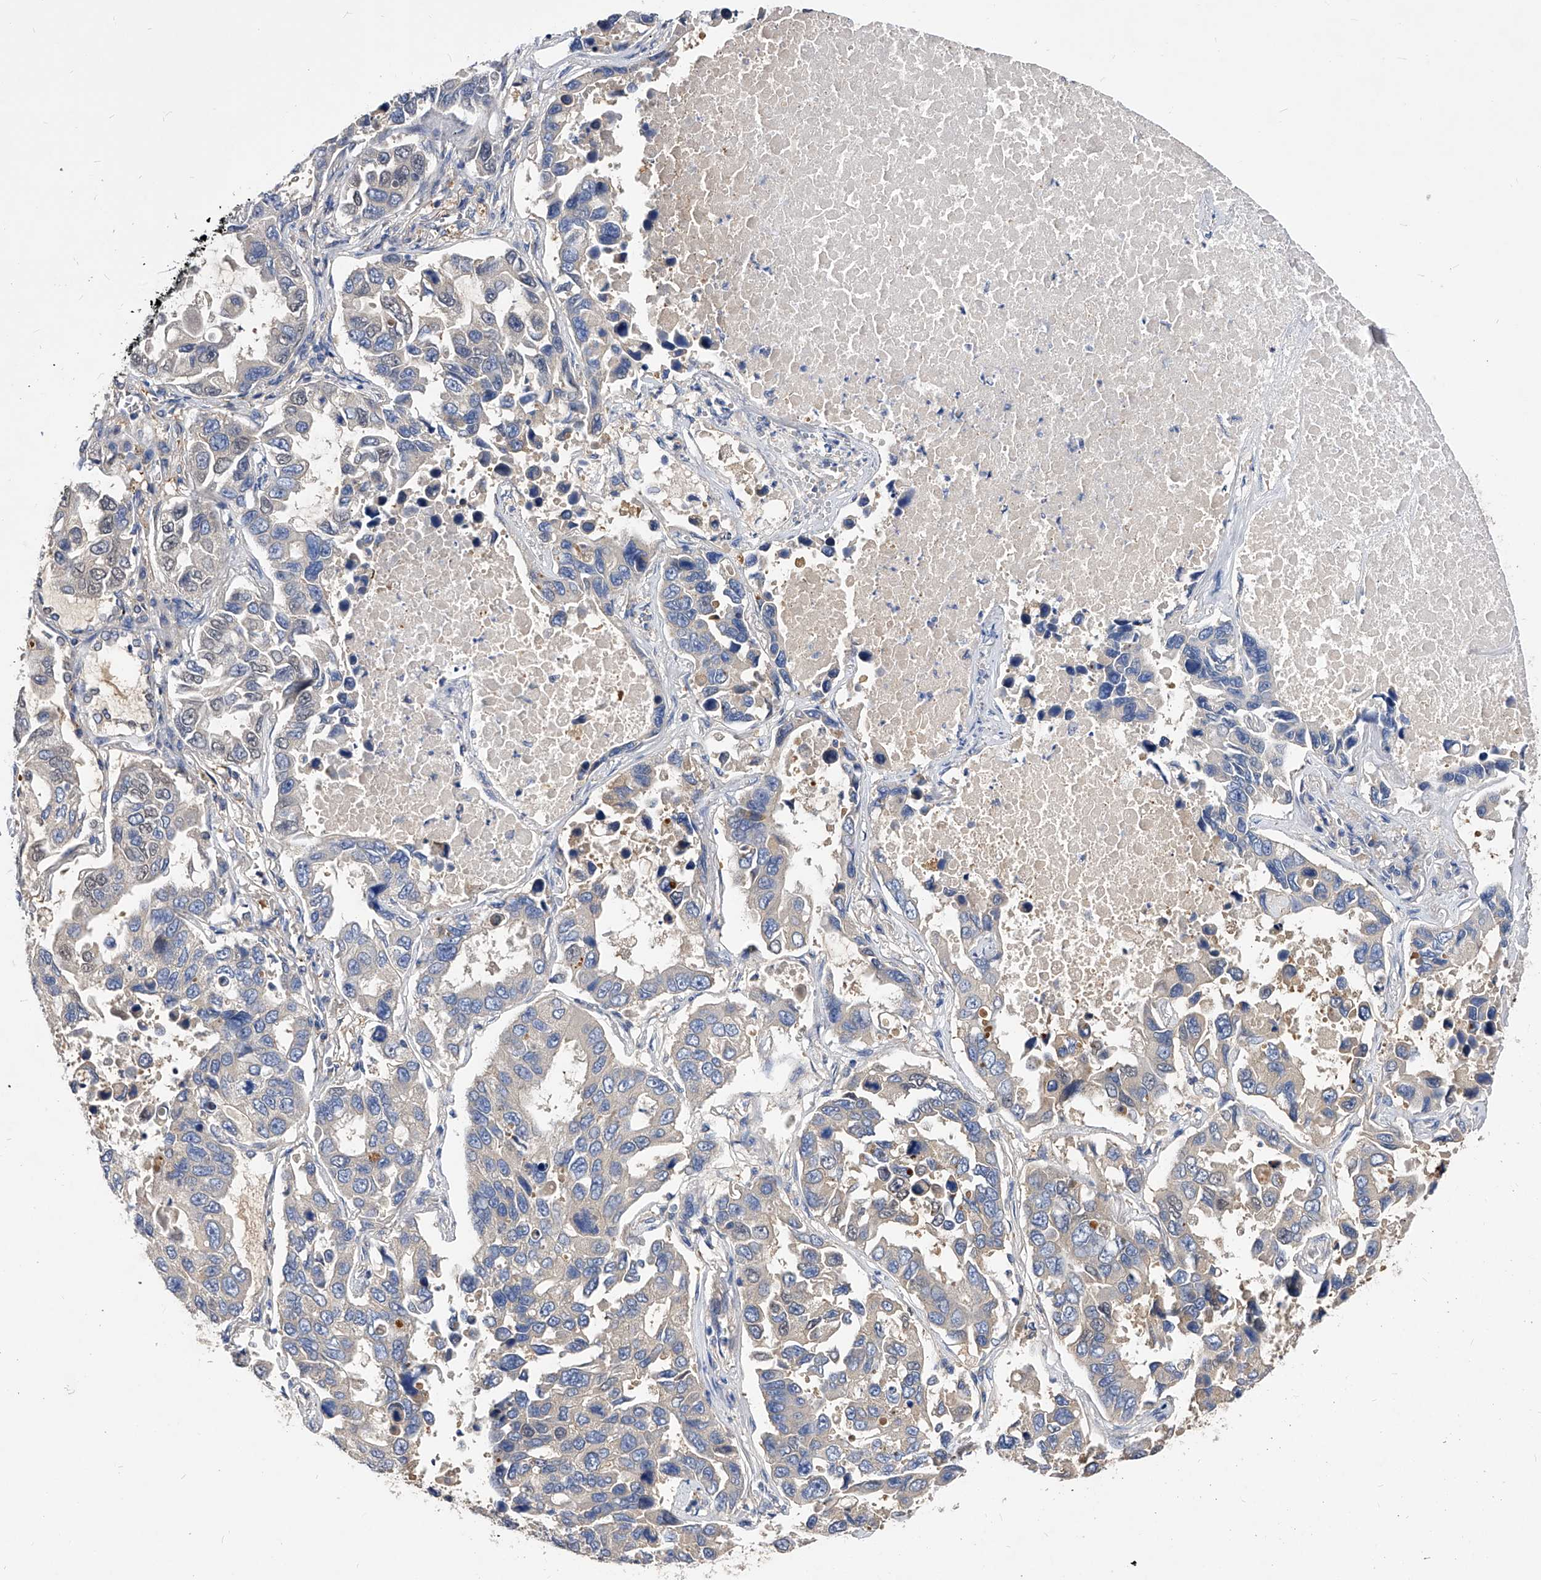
{"staining": {"intensity": "negative", "quantity": "none", "location": "none"}, "tissue": "lung cancer", "cell_type": "Tumor cells", "image_type": "cancer", "snomed": [{"axis": "morphology", "description": "Adenocarcinoma, NOS"}, {"axis": "topography", "description": "Lung"}], "caption": "Tumor cells show no significant protein staining in lung cancer (adenocarcinoma). (DAB (3,3'-diaminobenzidine) immunohistochemistry visualized using brightfield microscopy, high magnification).", "gene": "APEH", "patient": {"sex": "male", "age": 64}}